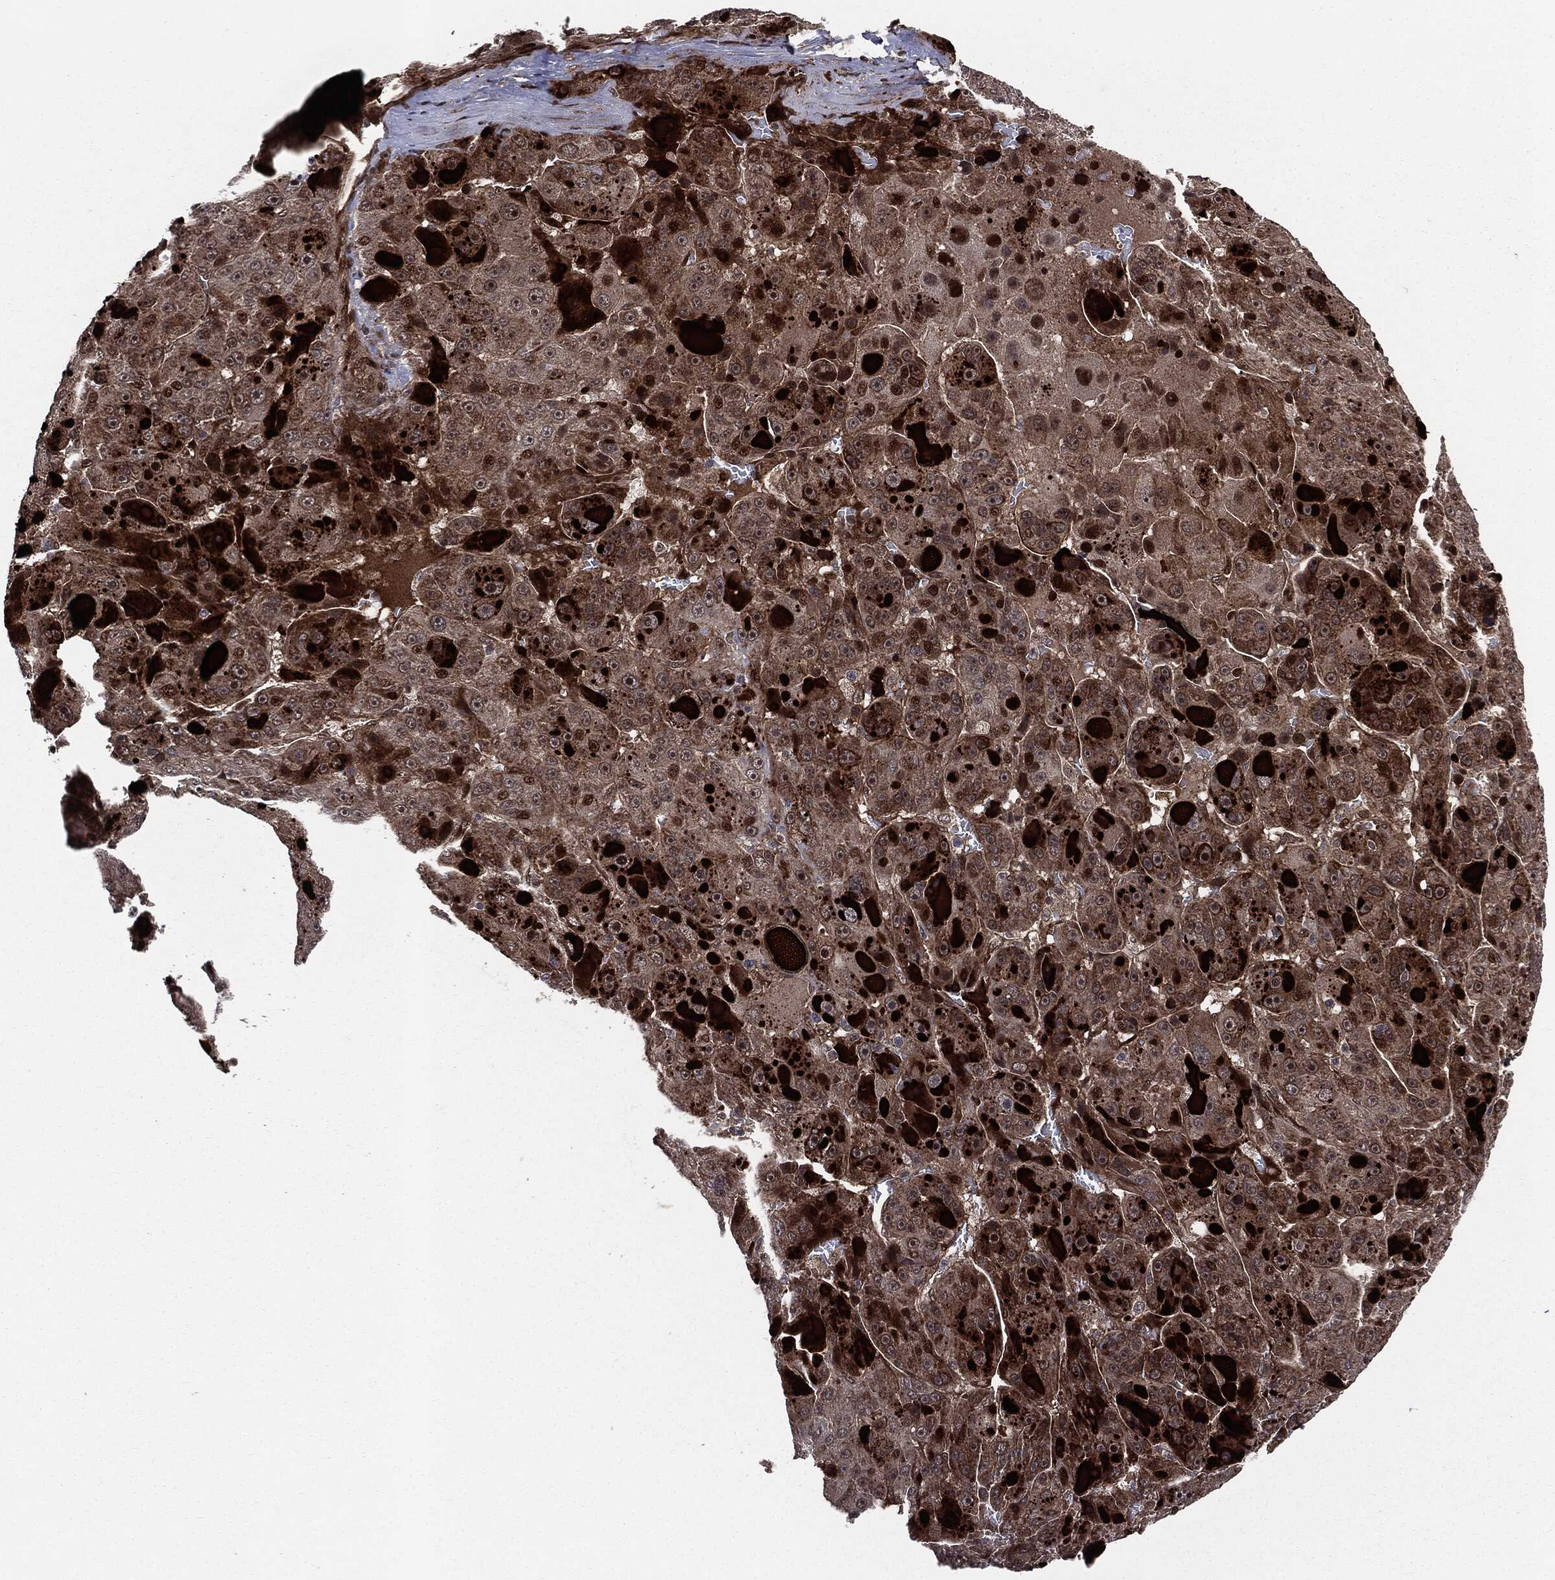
{"staining": {"intensity": "moderate", "quantity": "25%-75%", "location": "cytoplasmic/membranous,nuclear"}, "tissue": "liver cancer", "cell_type": "Tumor cells", "image_type": "cancer", "snomed": [{"axis": "morphology", "description": "Carcinoma, Hepatocellular, NOS"}, {"axis": "topography", "description": "Liver"}], "caption": "IHC micrograph of neoplastic tissue: liver cancer stained using immunohistochemistry (IHC) displays medium levels of moderate protein expression localized specifically in the cytoplasmic/membranous and nuclear of tumor cells, appearing as a cytoplasmic/membranous and nuclear brown color.", "gene": "SMAD4", "patient": {"sex": "male", "age": 76}}